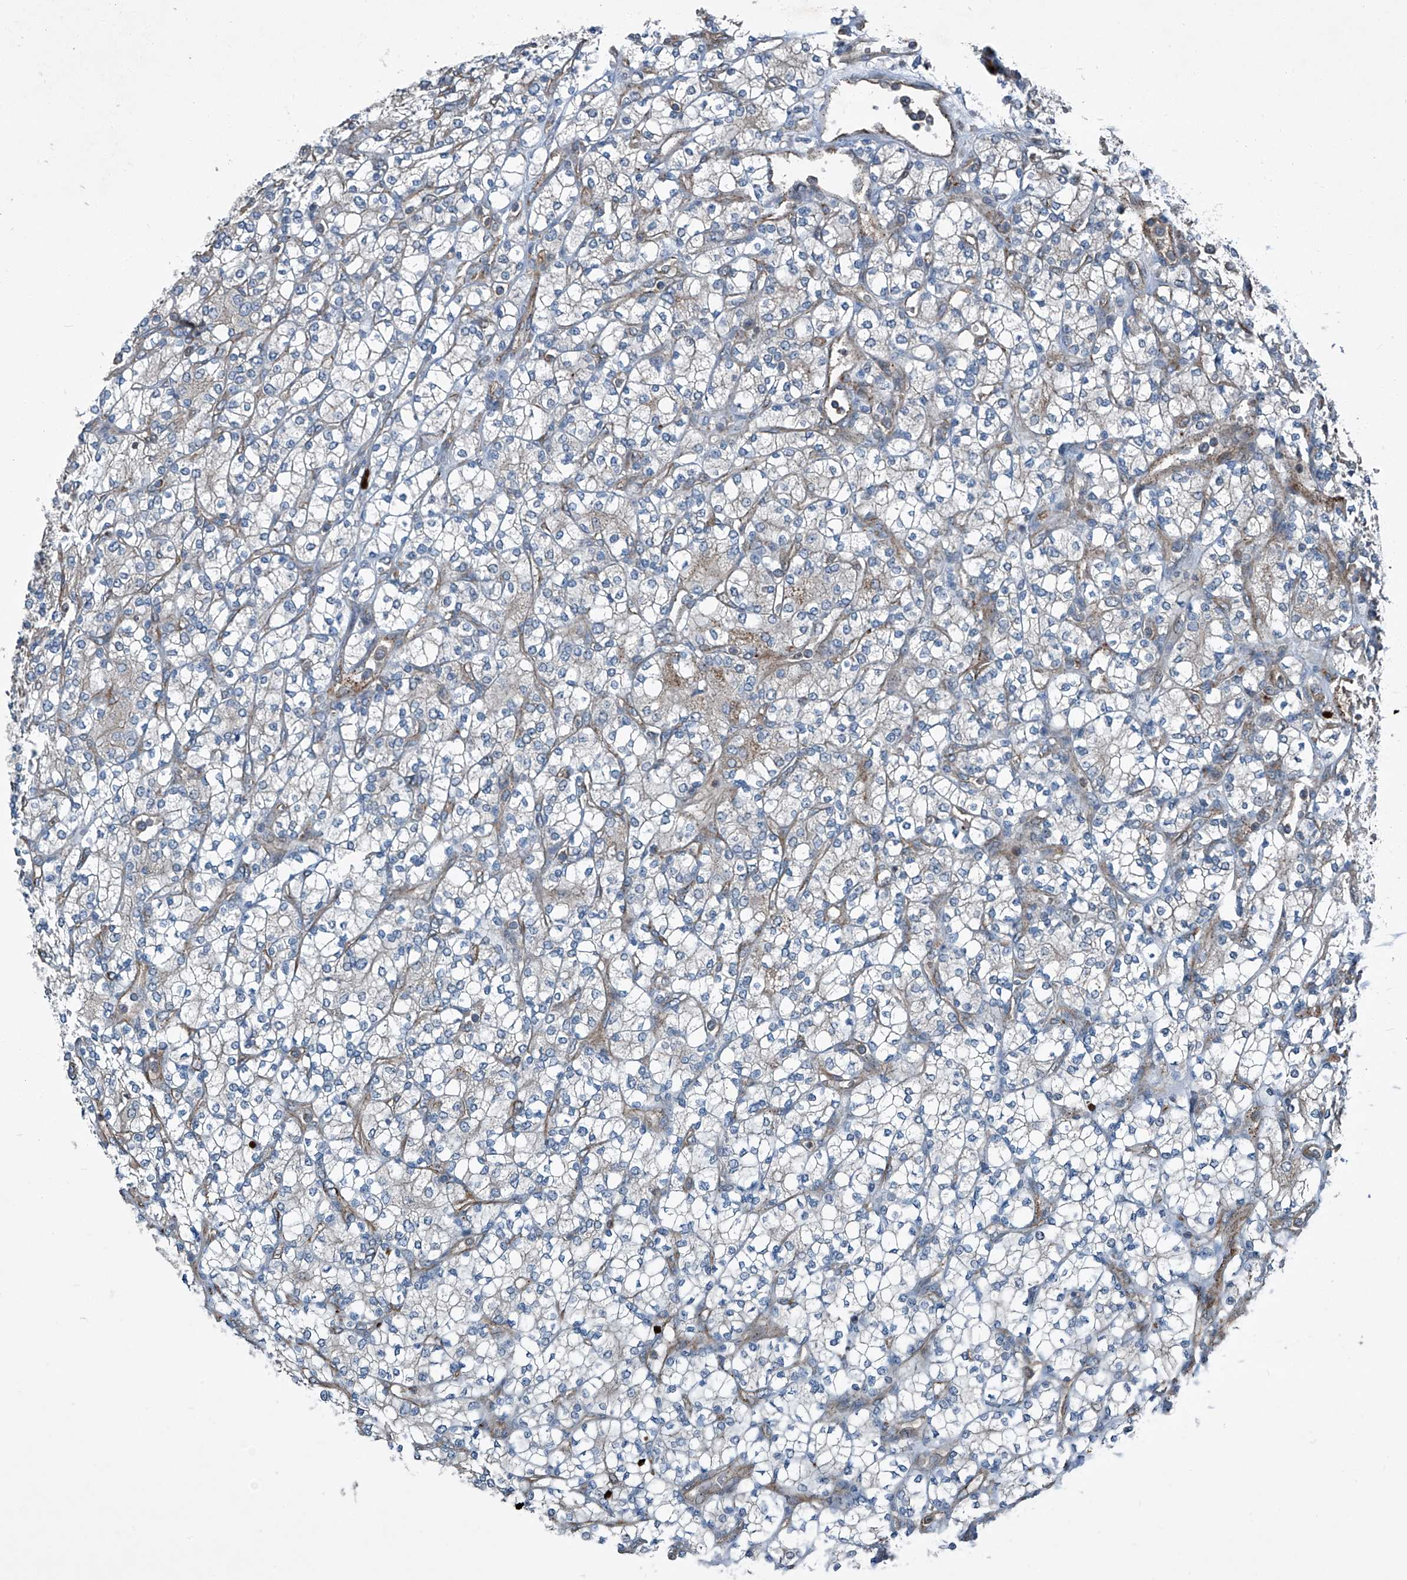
{"staining": {"intensity": "negative", "quantity": "none", "location": "none"}, "tissue": "renal cancer", "cell_type": "Tumor cells", "image_type": "cancer", "snomed": [{"axis": "morphology", "description": "Adenocarcinoma, NOS"}, {"axis": "topography", "description": "Kidney"}], "caption": "There is no significant staining in tumor cells of renal cancer (adenocarcinoma).", "gene": "SENP2", "patient": {"sex": "male", "age": 77}}